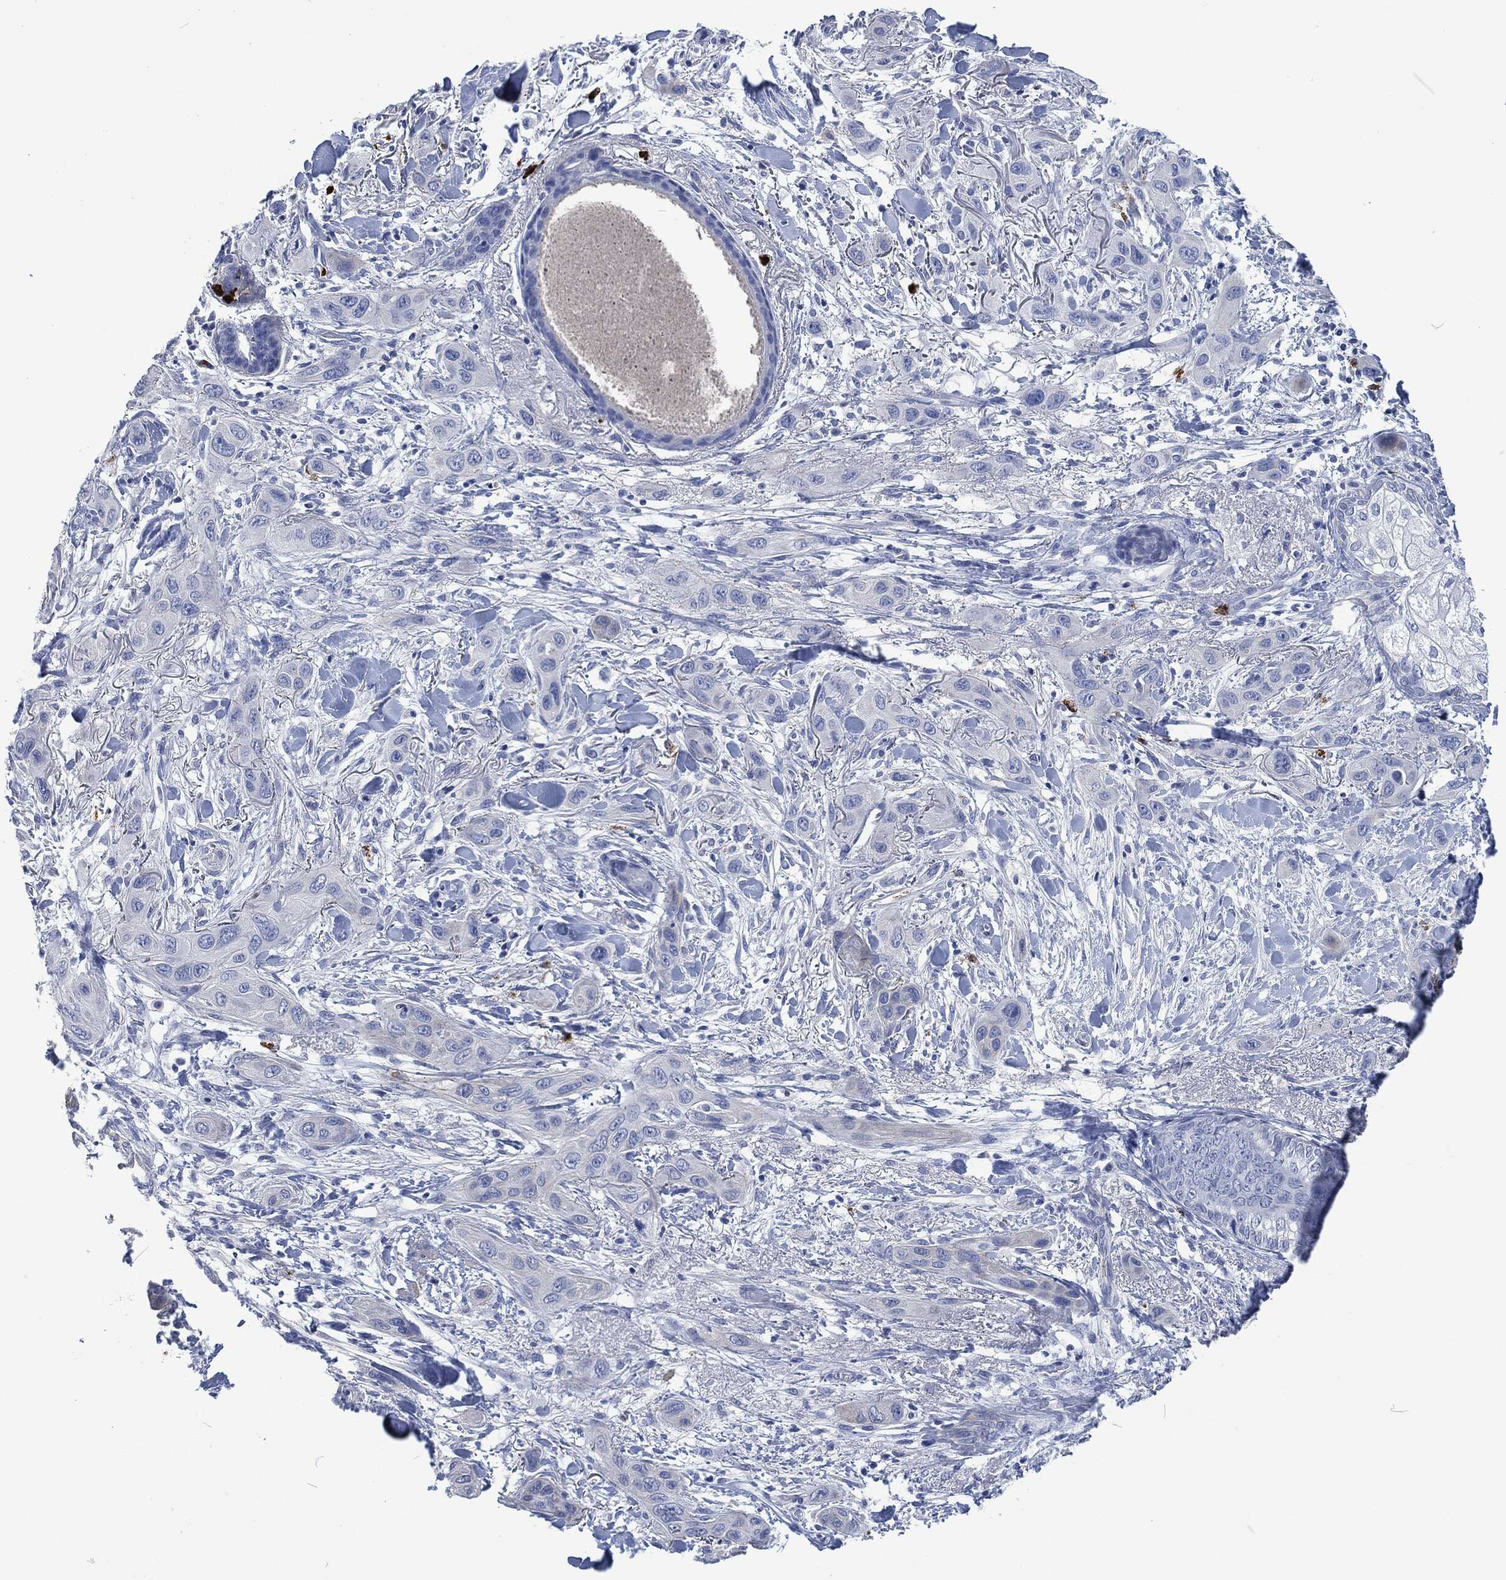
{"staining": {"intensity": "negative", "quantity": "none", "location": "none"}, "tissue": "skin cancer", "cell_type": "Tumor cells", "image_type": "cancer", "snomed": [{"axis": "morphology", "description": "Squamous cell carcinoma, NOS"}, {"axis": "topography", "description": "Skin"}], "caption": "Immunohistochemical staining of skin squamous cell carcinoma demonstrates no significant positivity in tumor cells. (DAB (3,3'-diaminobenzidine) IHC with hematoxylin counter stain).", "gene": "MPO", "patient": {"sex": "male", "age": 78}}